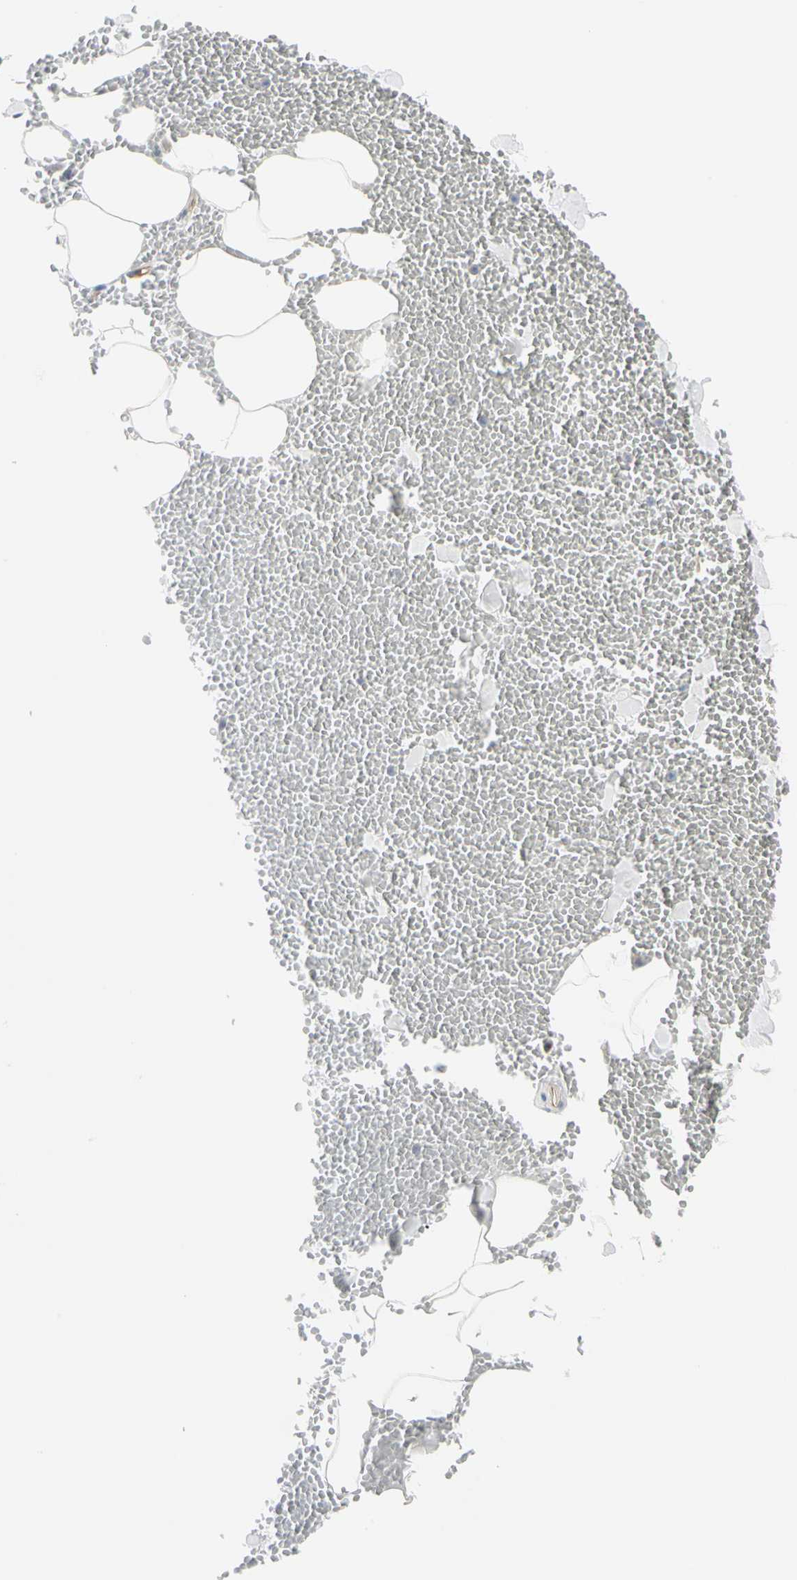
{"staining": {"intensity": "negative", "quantity": "none", "location": "none"}, "tissue": "adipose tissue", "cell_type": "Adipocytes", "image_type": "normal", "snomed": [{"axis": "morphology", "description": "Normal tissue, NOS"}, {"axis": "morphology", "description": "Inflammation, NOS"}, {"axis": "topography", "description": "Lymph node"}, {"axis": "topography", "description": "Peripheral nerve tissue"}], "caption": "Adipocytes are negative for protein expression in benign human adipose tissue.", "gene": "C3orf52", "patient": {"sex": "male", "age": 52}}